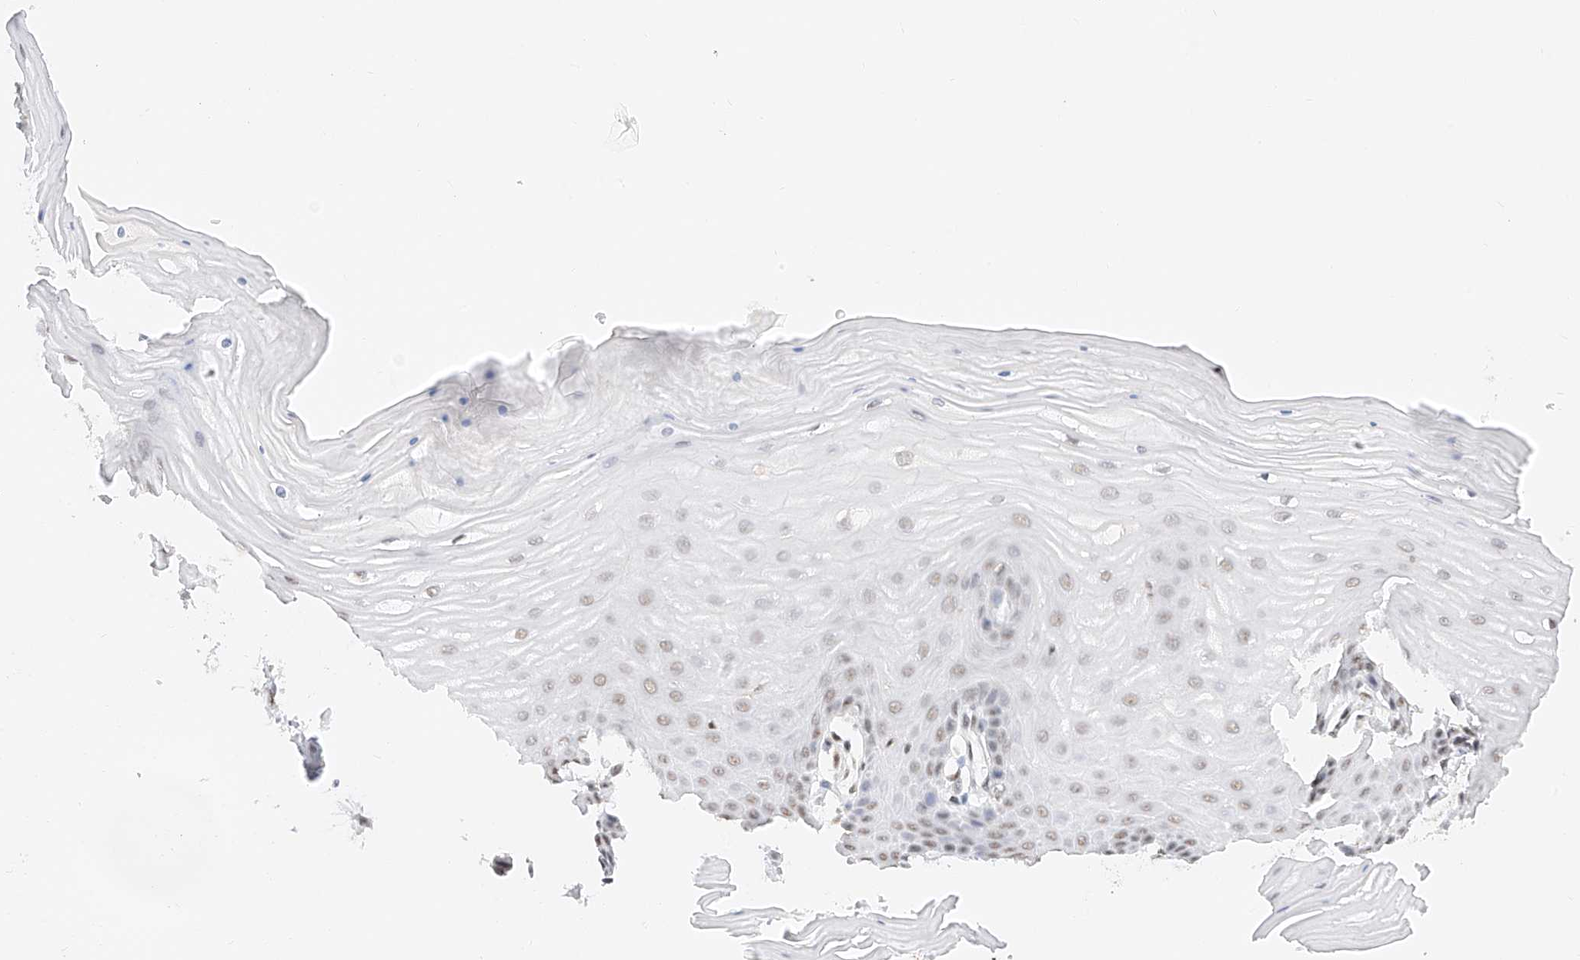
{"staining": {"intensity": "weak", "quantity": ">75%", "location": "nuclear"}, "tissue": "cervix", "cell_type": "Glandular cells", "image_type": "normal", "snomed": [{"axis": "morphology", "description": "Normal tissue, NOS"}, {"axis": "topography", "description": "Cervix"}], "caption": "Cervix stained for a protein (brown) reveals weak nuclear positive expression in approximately >75% of glandular cells.", "gene": "NRF1", "patient": {"sex": "female", "age": 55}}